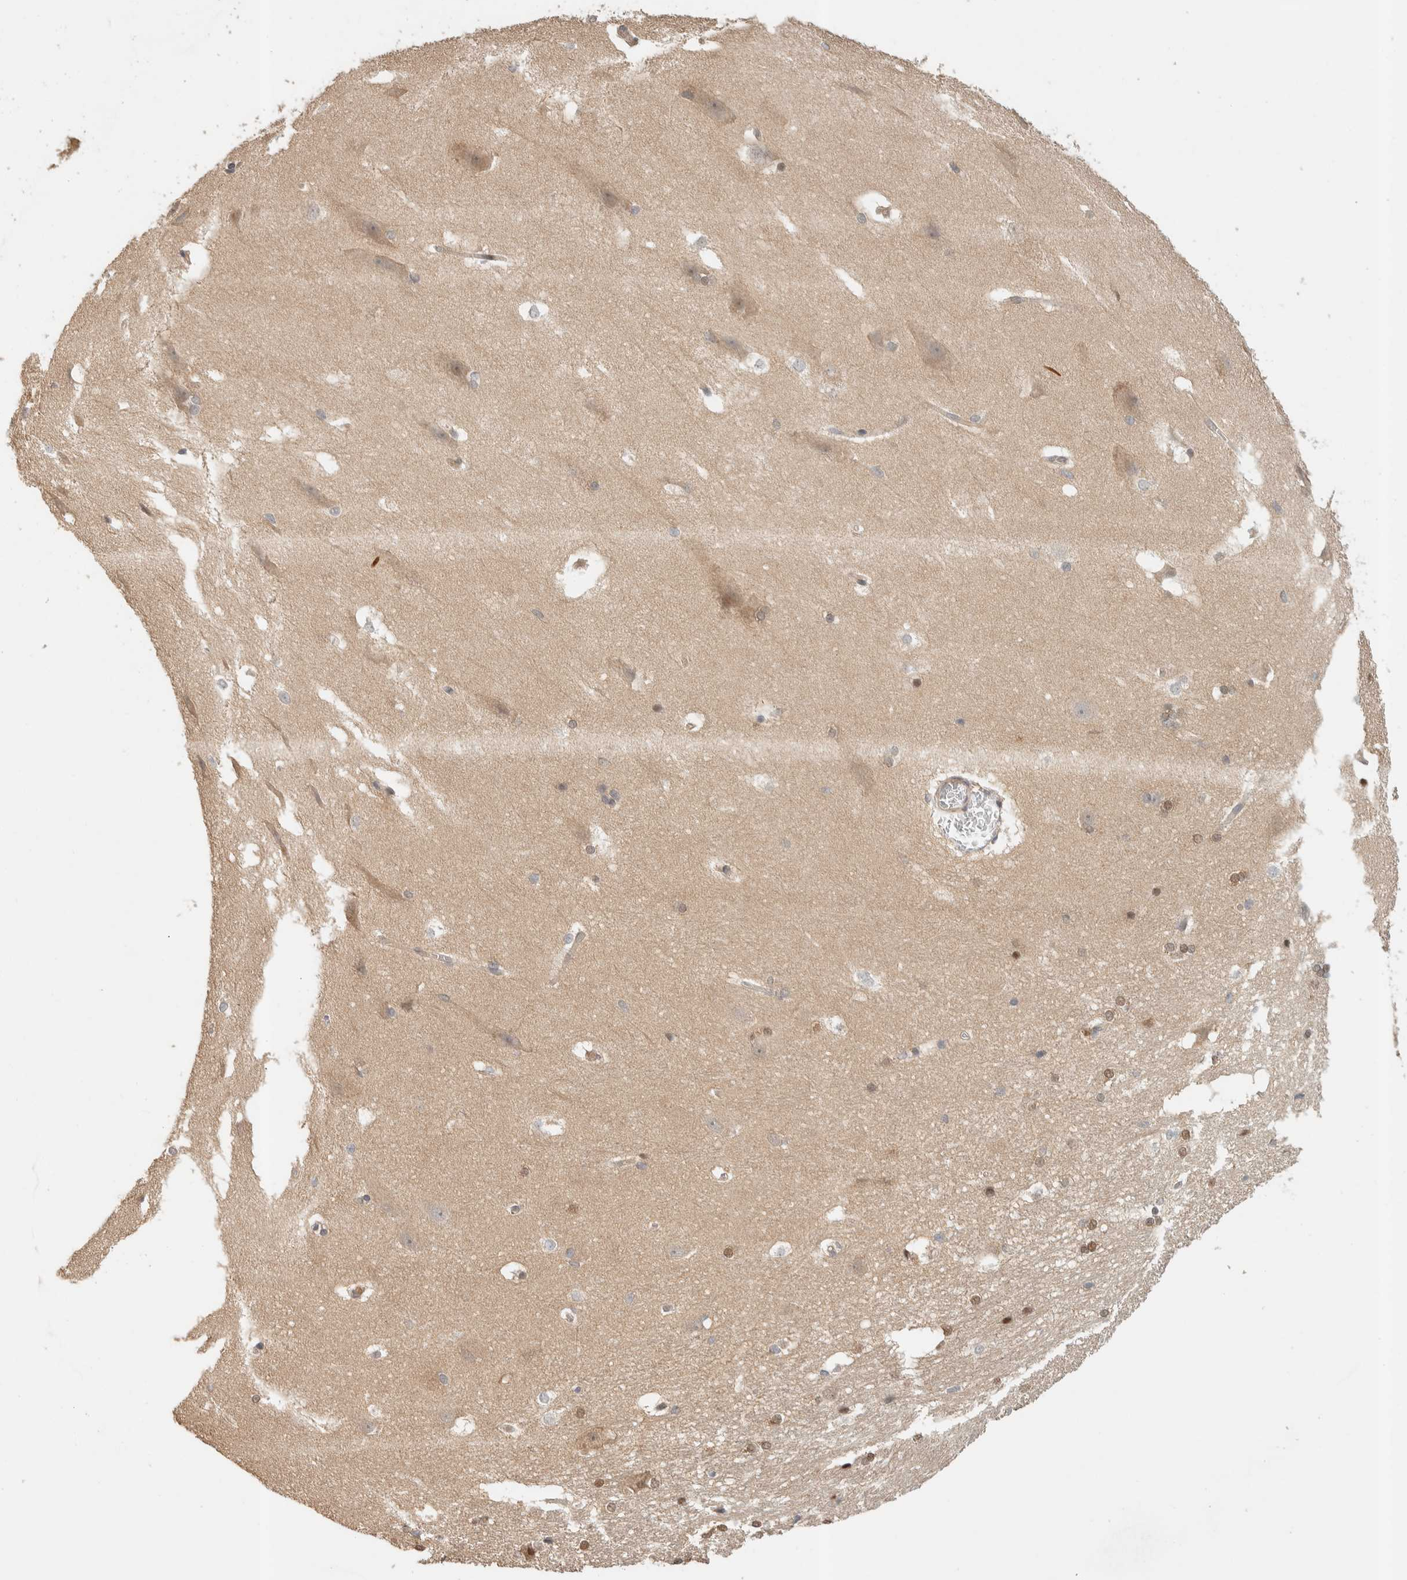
{"staining": {"intensity": "weak", "quantity": "<25%", "location": "cytoplasmic/membranous,nuclear"}, "tissue": "hippocampus", "cell_type": "Glial cells", "image_type": "normal", "snomed": [{"axis": "morphology", "description": "Normal tissue, NOS"}, {"axis": "topography", "description": "Hippocampus"}], "caption": "Image shows no protein expression in glial cells of normal hippocampus. Brightfield microscopy of immunohistochemistry (IHC) stained with DAB (3,3'-diaminobenzidine) (brown) and hematoxylin (blue), captured at high magnification.", "gene": "ADSS2", "patient": {"sex": "female", "age": 19}}